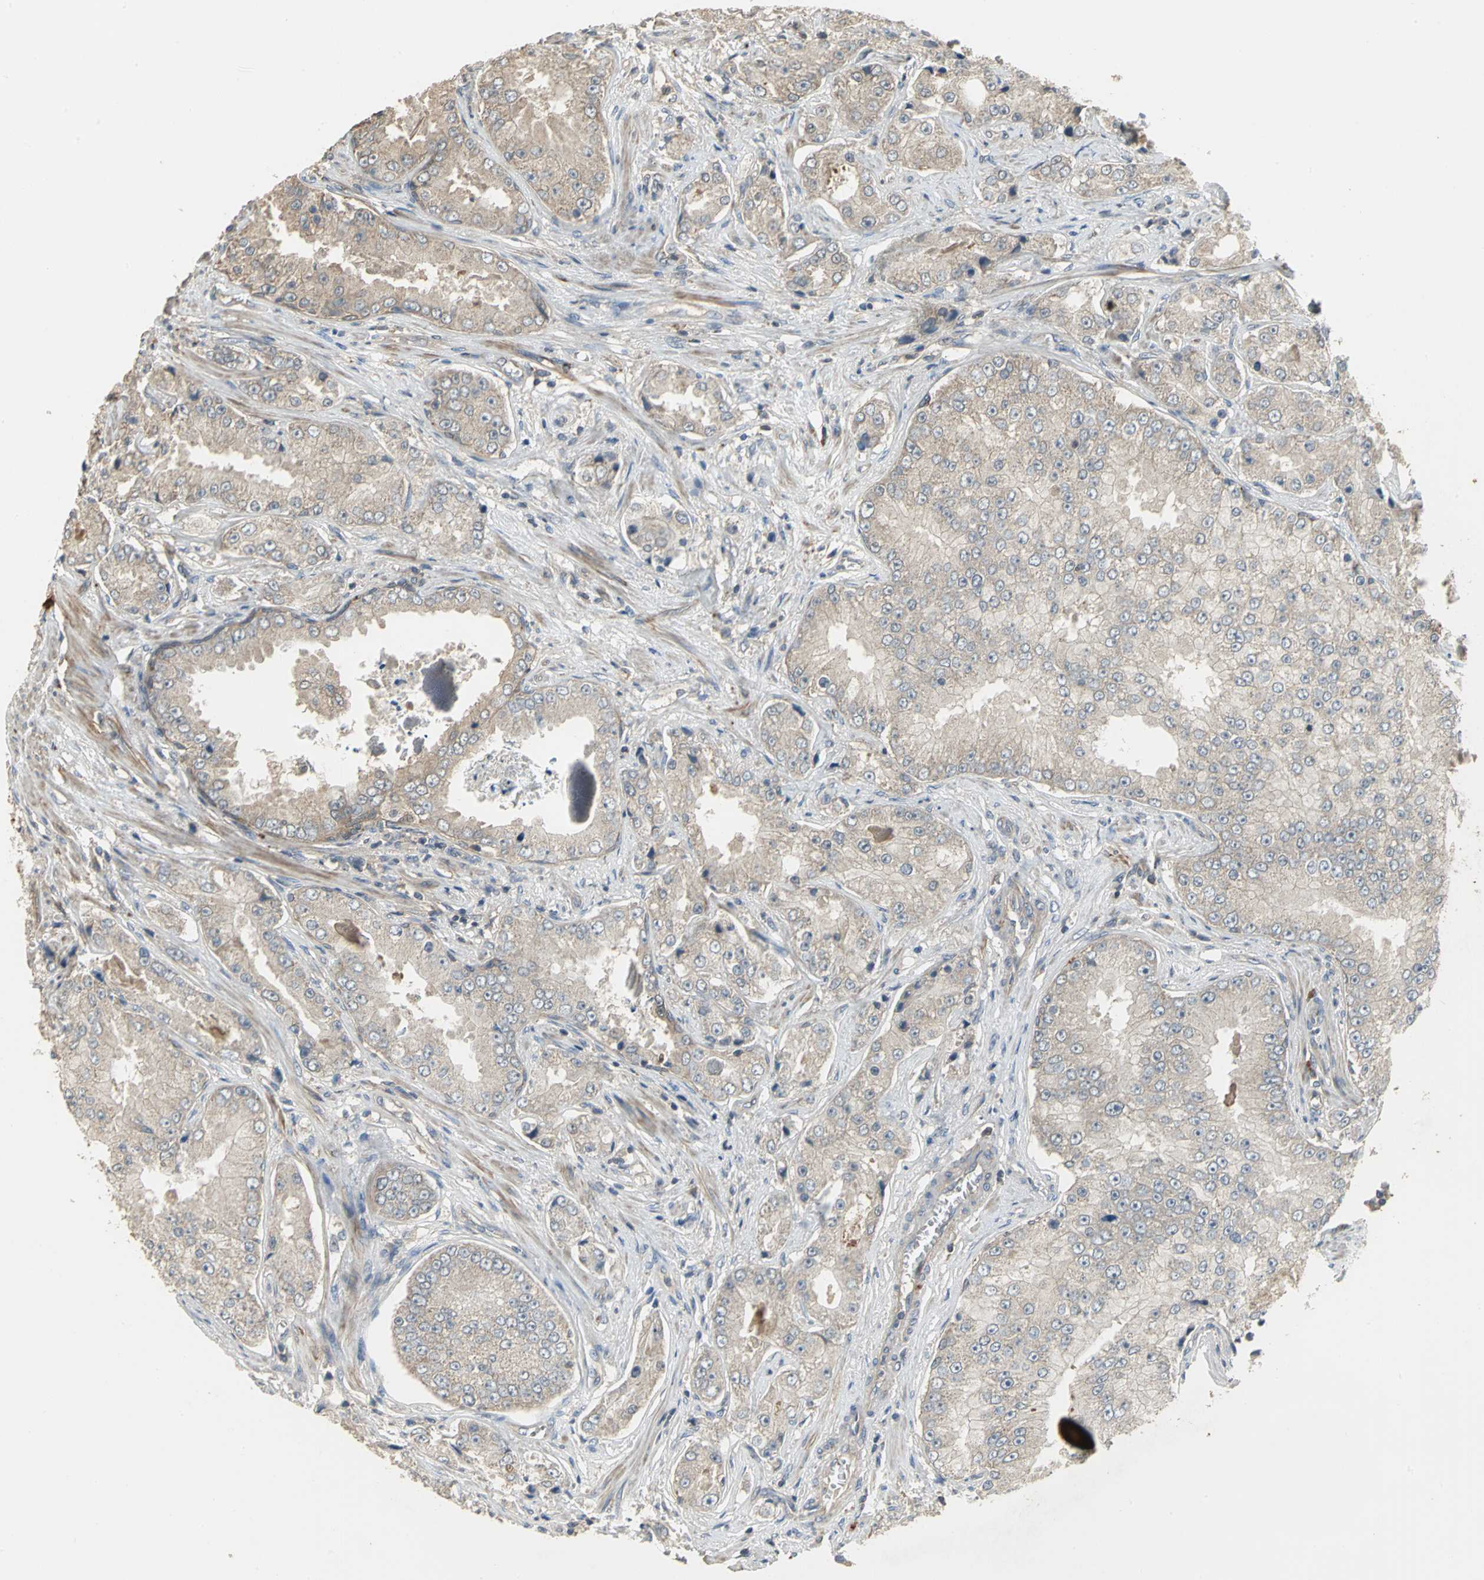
{"staining": {"intensity": "weak", "quantity": ">75%", "location": "cytoplasmic/membranous"}, "tissue": "prostate cancer", "cell_type": "Tumor cells", "image_type": "cancer", "snomed": [{"axis": "morphology", "description": "Adenocarcinoma, High grade"}, {"axis": "topography", "description": "Prostate"}], "caption": "Protein staining by immunohistochemistry shows weak cytoplasmic/membranous expression in about >75% of tumor cells in prostate cancer (high-grade adenocarcinoma).", "gene": "MET", "patient": {"sex": "male", "age": 73}}